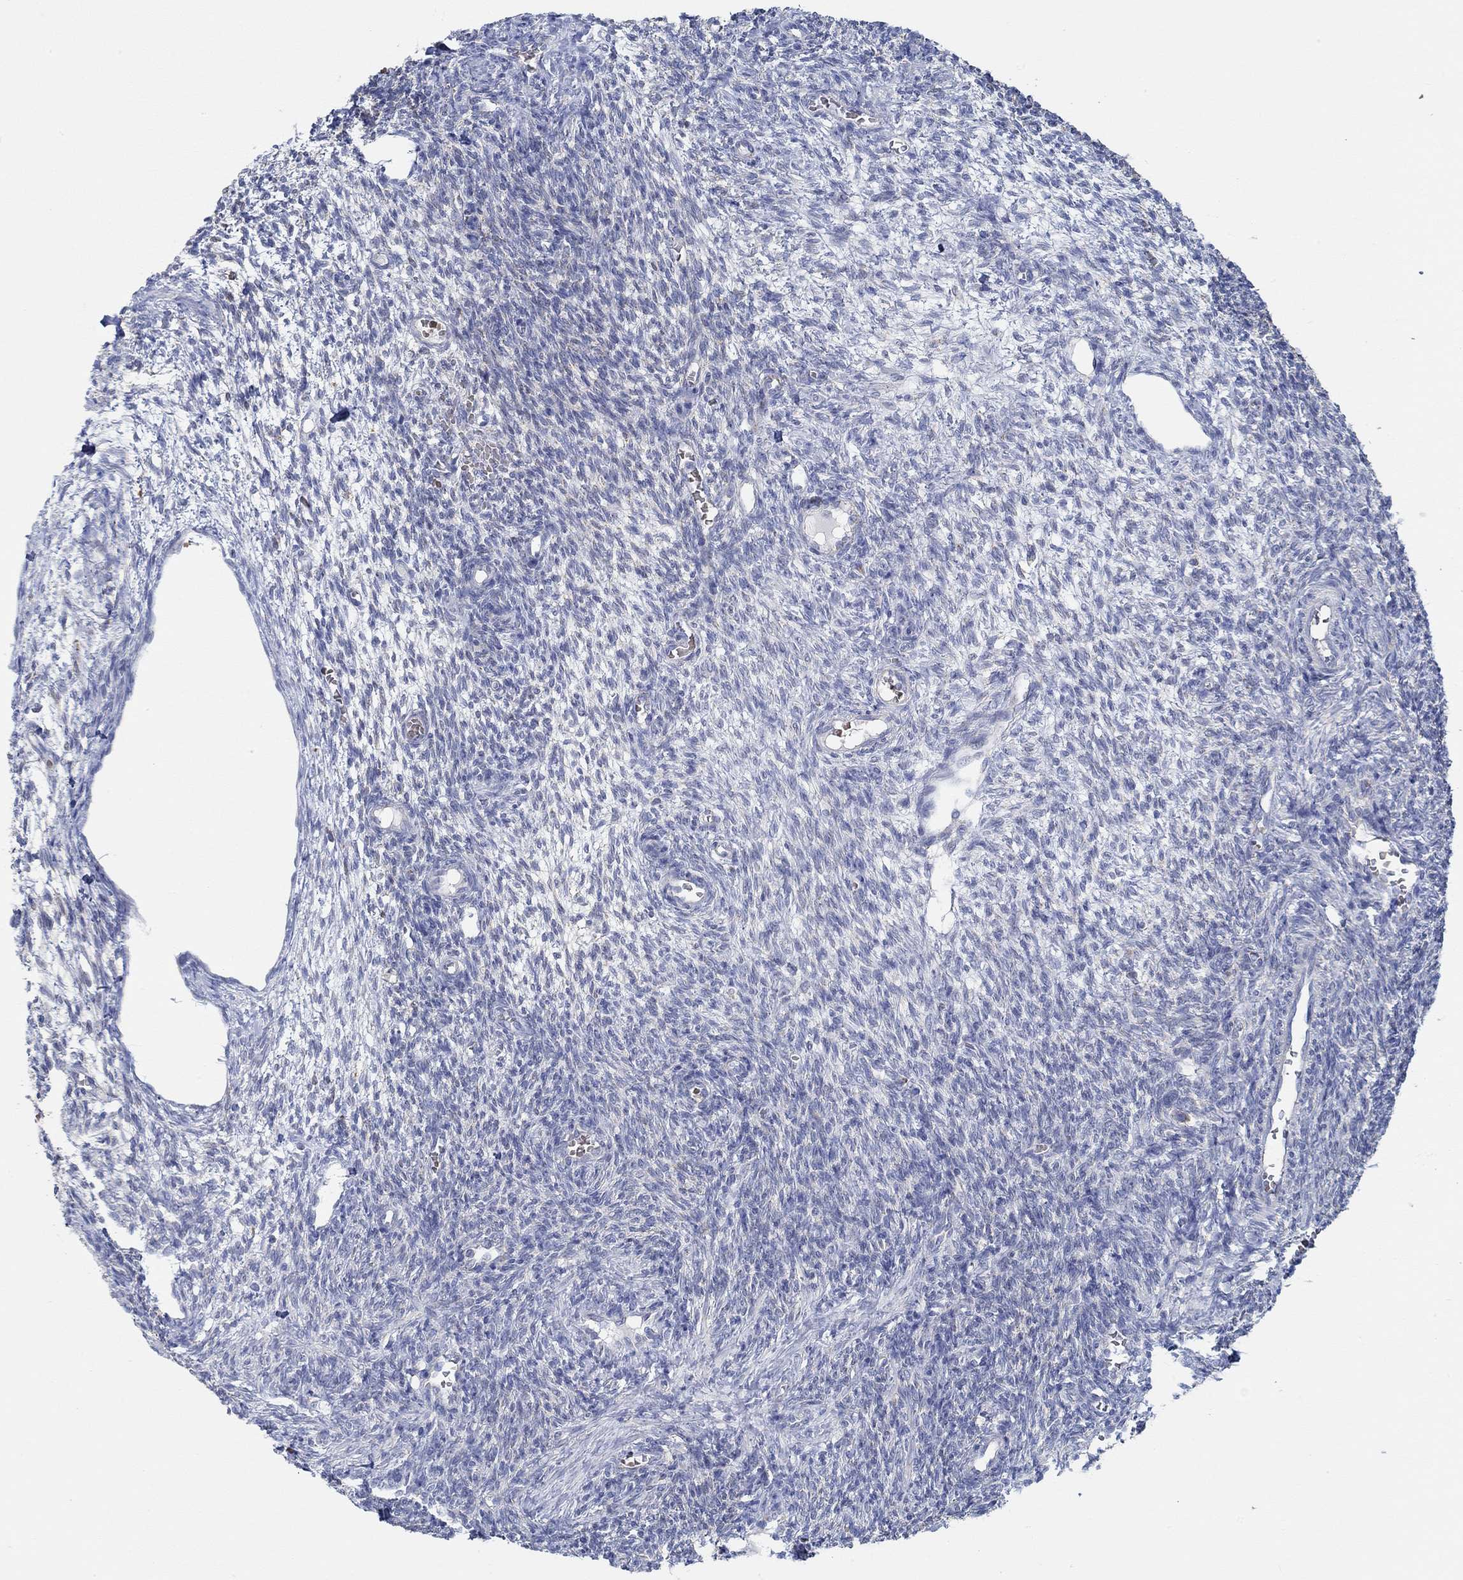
{"staining": {"intensity": "strong", "quantity": "<25%", "location": "cytoplasmic/membranous"}, "tissue": "ovary", "cell_type": "Follicle cells", "image_type": "normal", "snomed": [{"axis": "morphology", "description": "Normal tissue, NOS"}, {"axis": "topography", "description": "Ovary"}], "caption": "This image displays immunohistochemistry (IHC) staining of benign human ovary, with medium strong cytoplasmic/membranous expression in approximately <25% of follicle cells.", "gene": "GLOD5", "patient": {"sex": "female", "age": 27}}